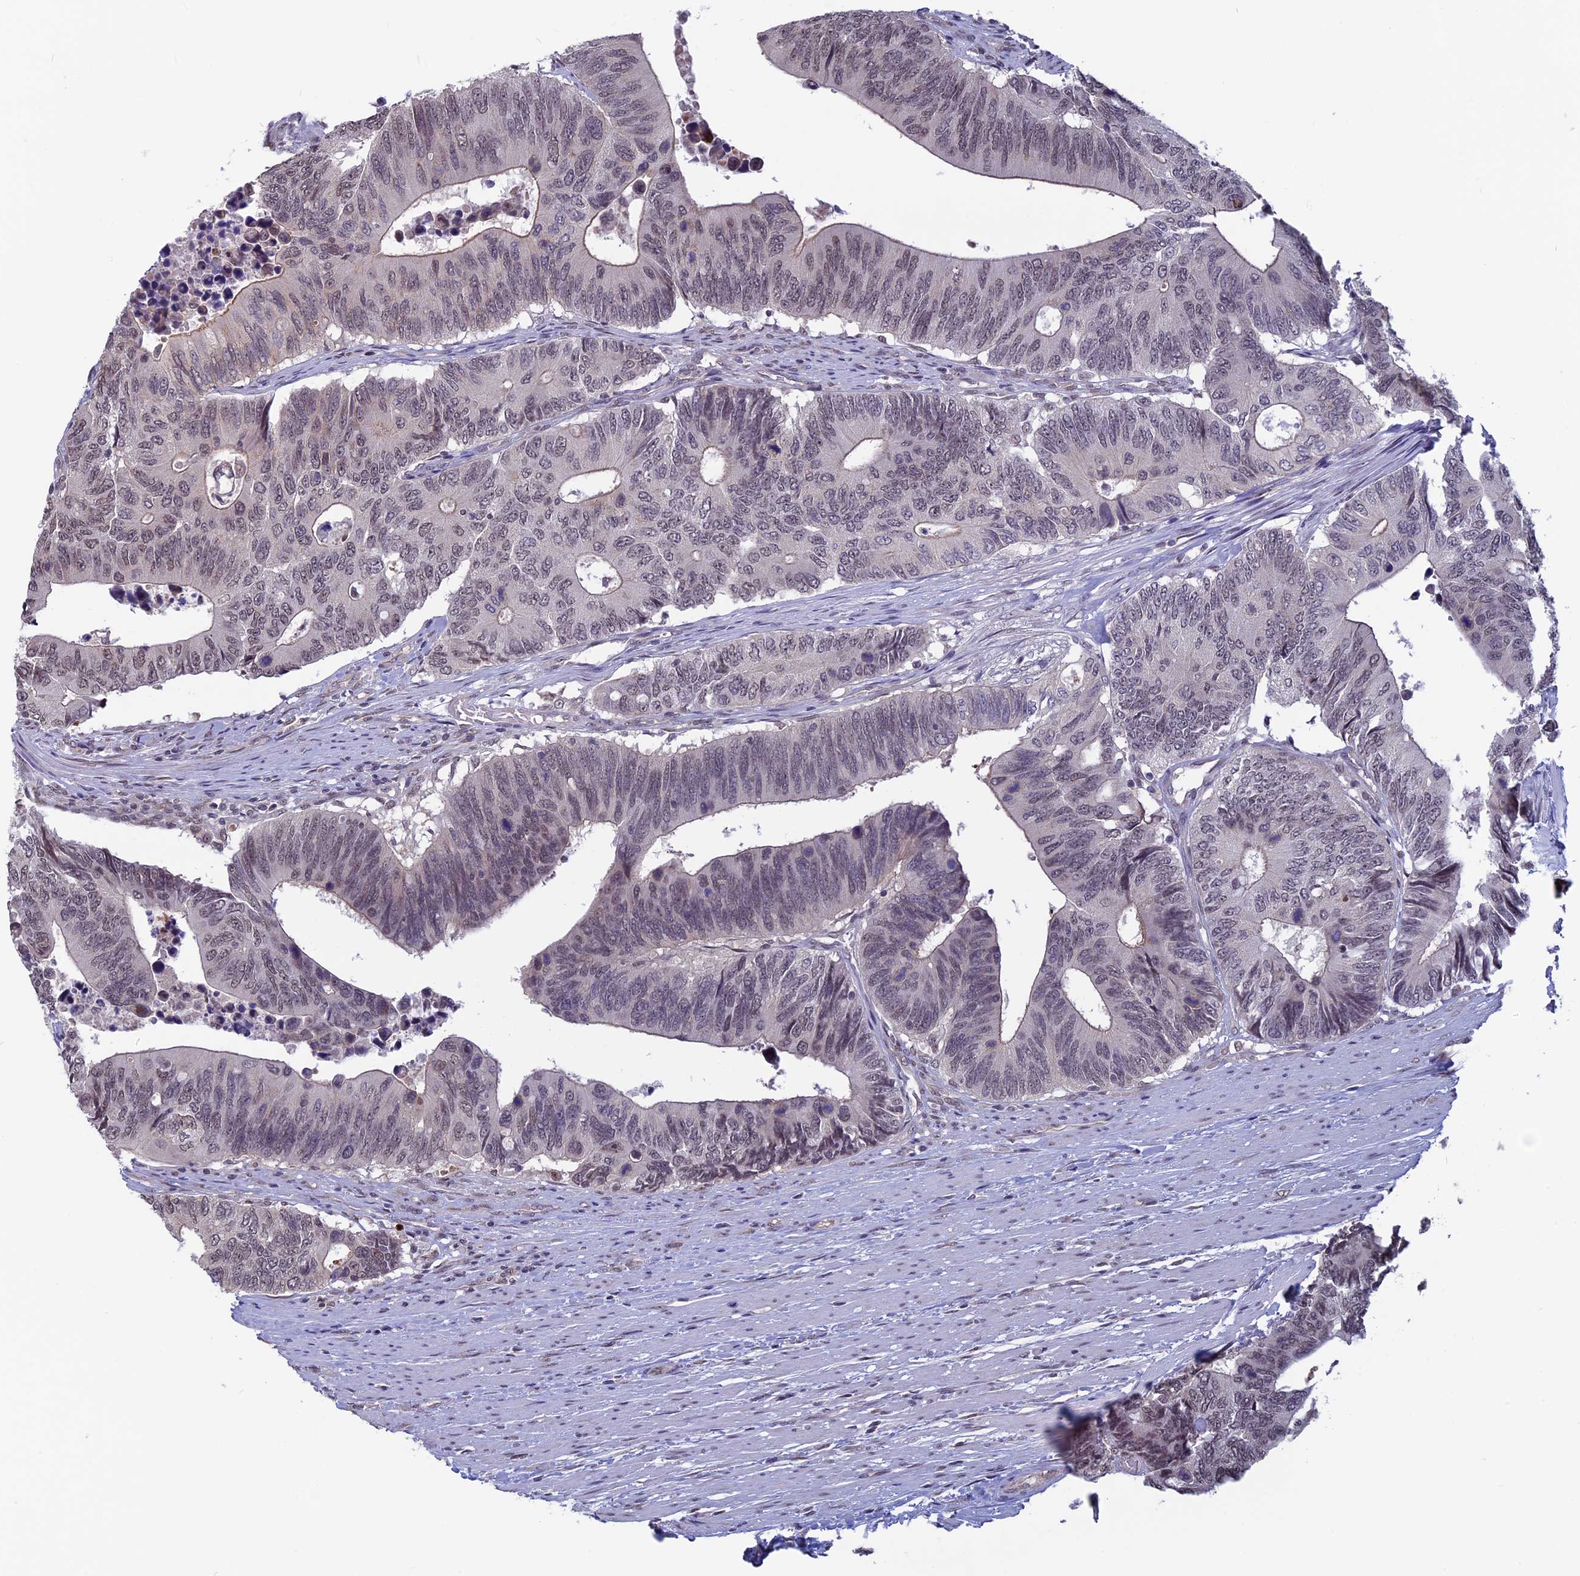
{"staining": {"intensity": "weak", "quantity": "25%-75%", "location": "nuclear"}, "tissue": "colorectal cancer", "cell_type": "Tumor cells", "image_type": "cancer", "snomed": [{"axis": "morphology", "description": "Adenocarcinoma, NOS"}, {"axis": "topography", "description": "Colon"}], "caption": "Brown immunohistochemical staining in adenocarcinoma (colorectal) displays weak nuclear staining in about 25%-75% of tumor cells.", "gene": "SPIRE1", "patient": {"sex": "male", "age": 87}}